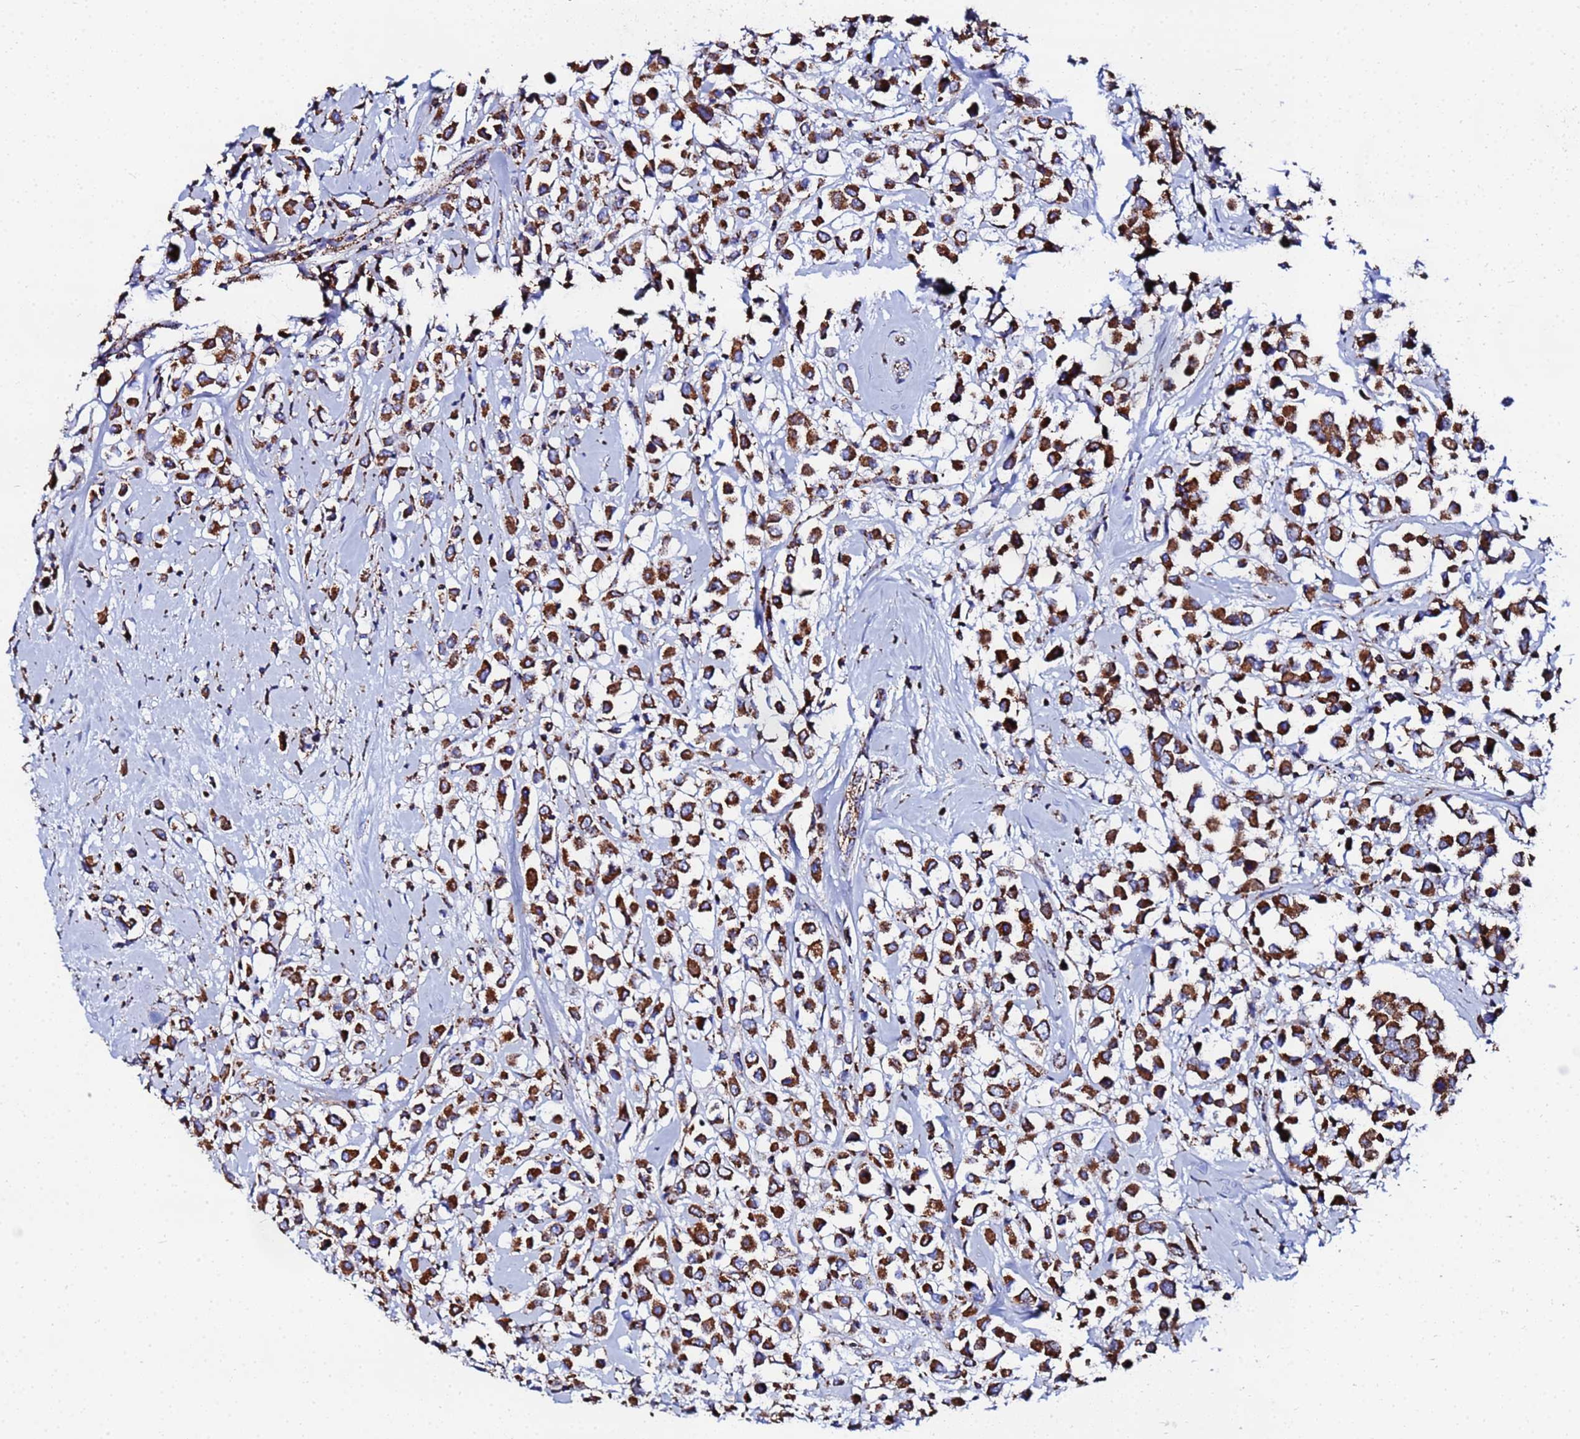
{"staining": {"intensity": "strong", "quantity": ">75%", "location": "cytoplasmic/membranous"}, "tissue": "breast cancer", "cell_type": "Tumor cells", "image_type": "cancer", "snomed": [{"axis": "morphology", "description": "Duct carcinoma"}, {"axis": "topography", "description": "Breast"}], "caption": "A photomicrograph showing strong cytoplasmic/membranous expression in approximately >75% of tumor cells in breast cancer, as visualized by brown immunohistochemical staining.", "gene": "GLUD1", "patient": {"sex": "female", "age": 87}}